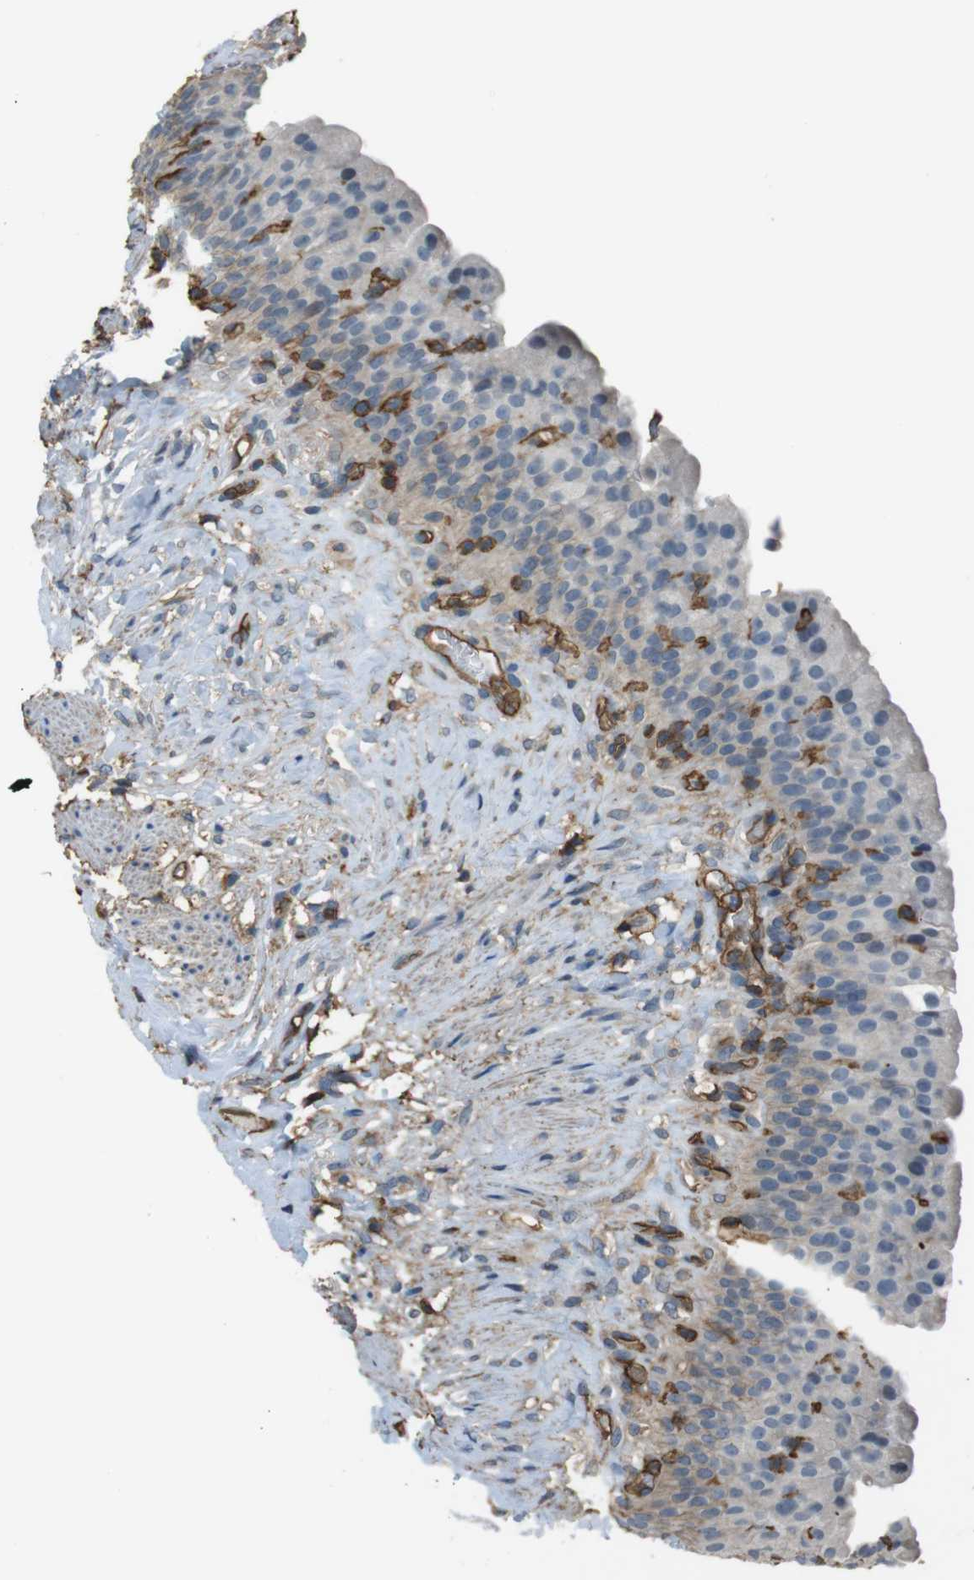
{"staining": {"intensity": "weak", "quantity": "<25%", "location": "cytoplasmic/membranous"}, "tissue": "urinary bladder", "cell_type": "Urothelial cells", "image_type": "normal", "snomed": [{"axis": "morphology", "description": "Normal tissue, NOS"}, {"axis": "topography", "description": "Urinary bladder"}], "caption": "There is no significant positivity in urothelial cells of urinary bladder. (Stains: DAB immunohistochemistry with hematoxylin counter stain, Microscopy: brightfield microscopy at high magnification).", "gene": "FCAR", "patient": {"sex": "female", "age": 79}}